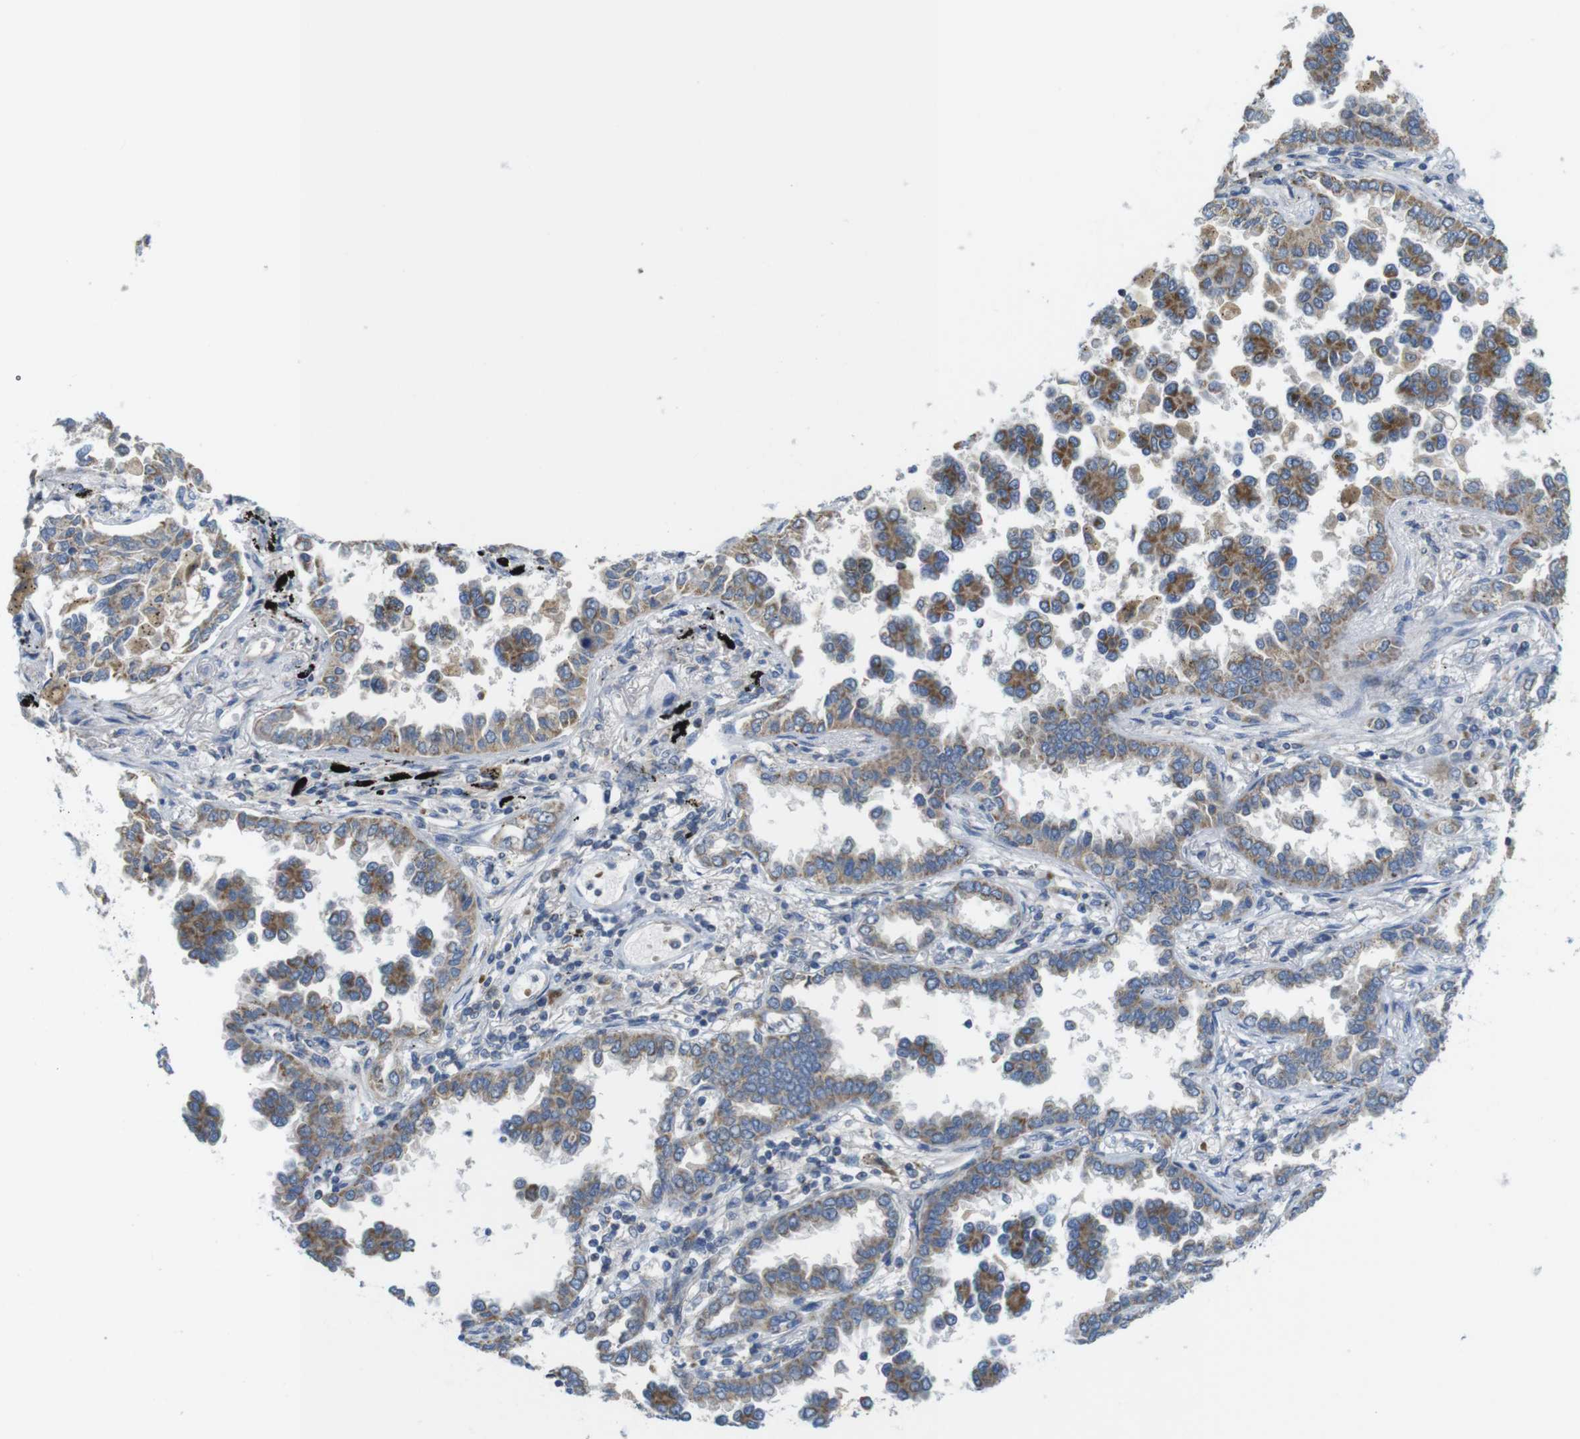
{"staining": {"intensity": "moderate", "quantity": ">75%", "location": "cytoplasmic/membranous"}, "tissue": "lung cancer", "cell_type": "Tumor cells", "image_type": "cancer", "snomed": [{"axis": "morphology", "description": "Normal tissue, NOS"}, {"axis": "morphology", "description": "Adenocarcinoma, NOS"}, {"axis": "topography", "description": "Lung"}], "caption": "High-magnification brightfield microscopy of lung adenocarcinoma stained with DAB (brown) and counterstained with hematoxylin (blue). tumor cells exhibit moderate cytoplasmic/membranous staining is present in approximately>75% of cells.", "gene": "MARCHF1", "patient": {"sex": "male", "age": 59}}